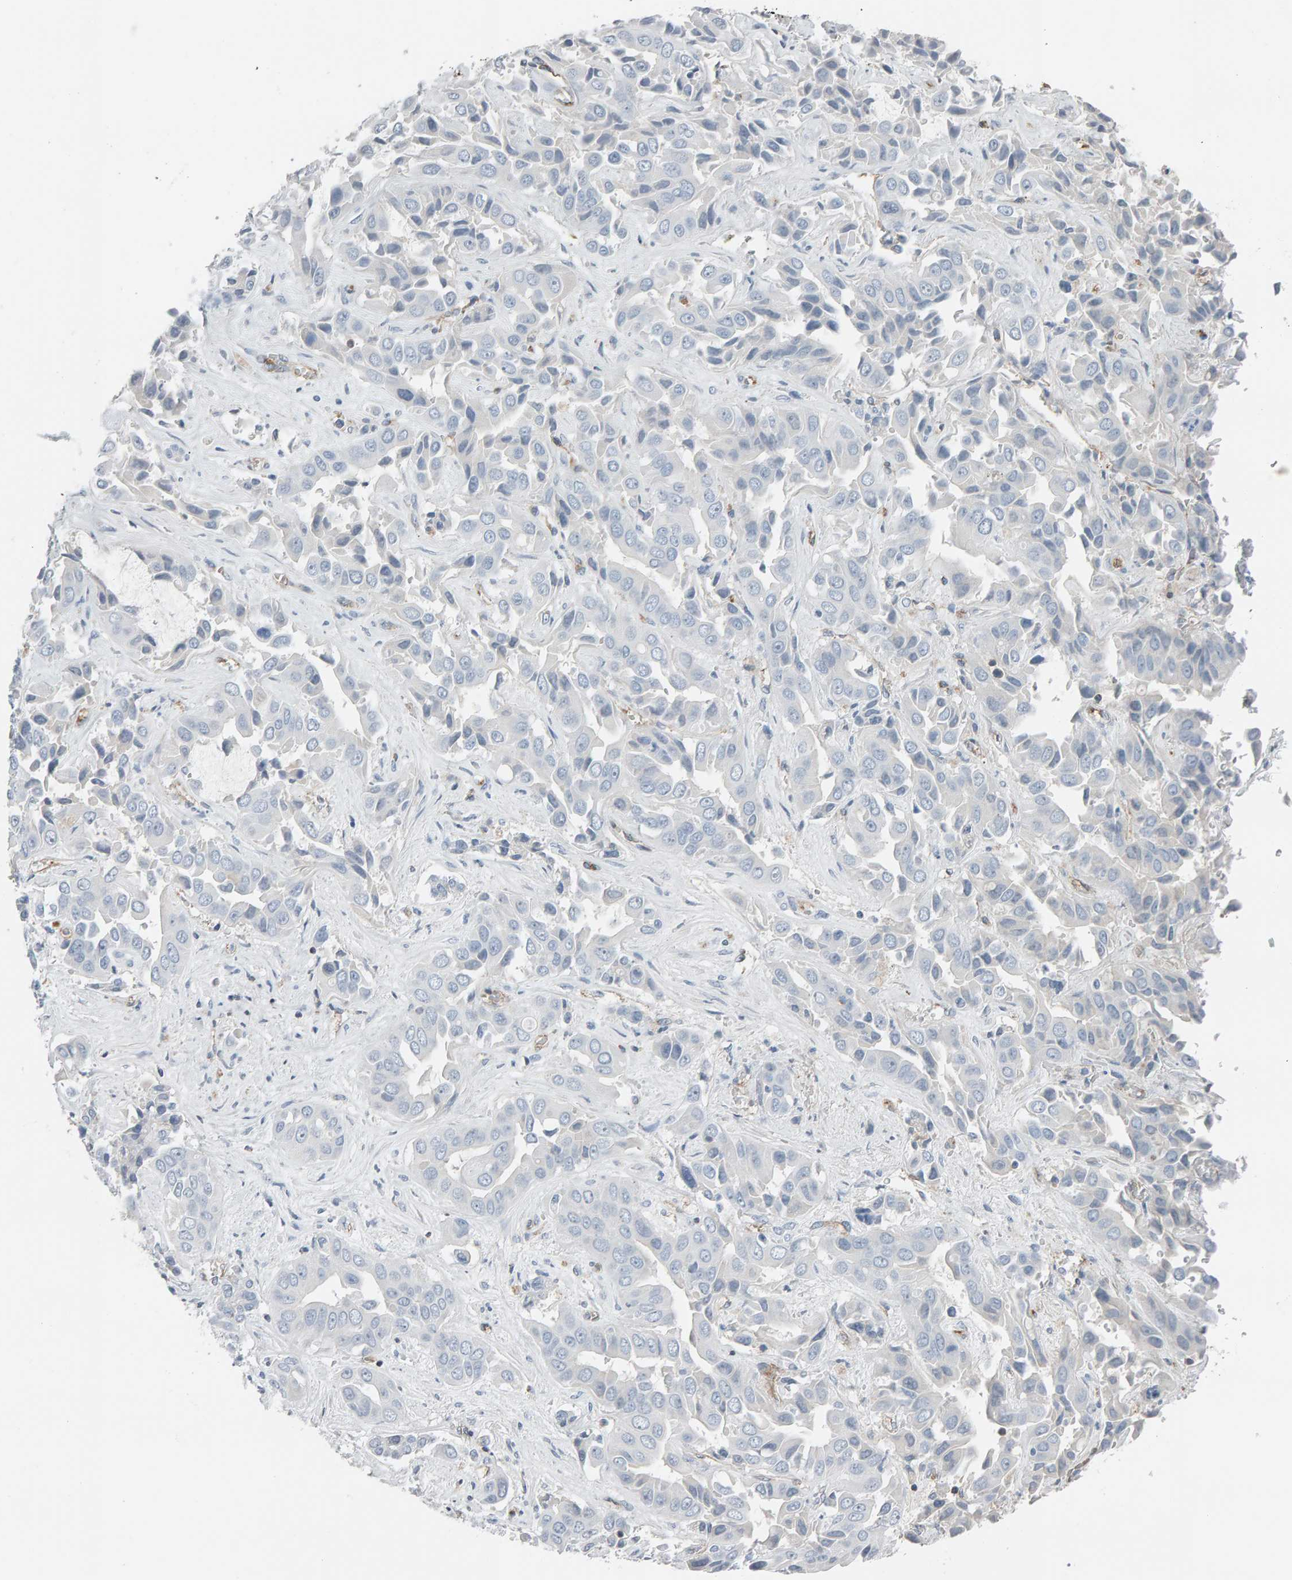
{"staining": {"intensity": "negative", "quantity": "none", "location": "none"}, "tissue": "liver cancer", "cell_type": "Tumor cells", "image_type": "cancer", "snomed": [{"axis": "morphology", "description": "Cholangiocarcinoma"}, {"axis": "topography", "description": "Liver"}], "caption": "Liver cholangiocarcinoma stained for a protein using IHC exhibits no staining tumor cells.", "gene": "FYN", "patient": {"sex": "female", "age": 52}}